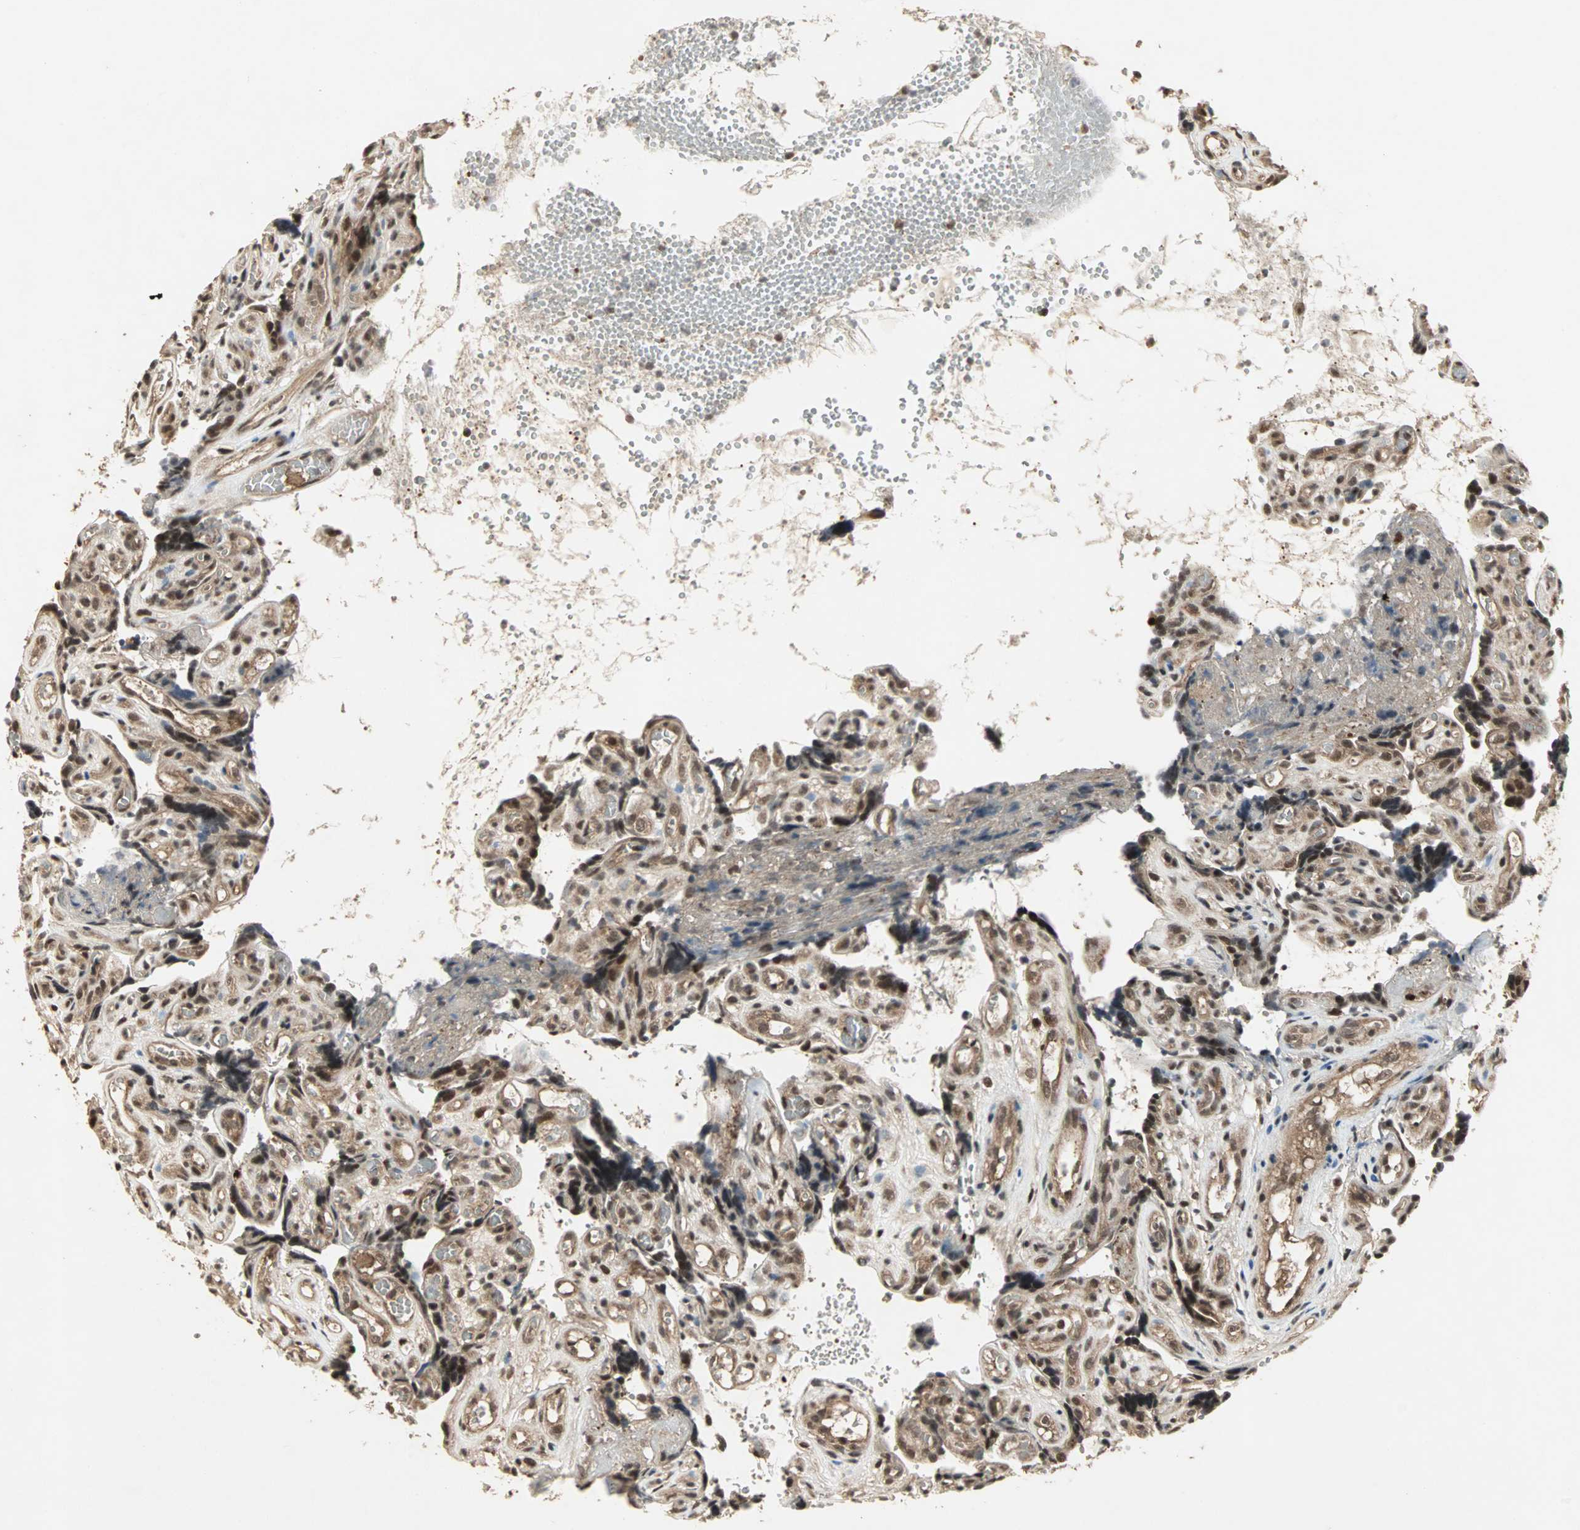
{"staining": {"intensity": "strong", "quantity": ">75%", "location": "cytoplasmic/membranous,nuclear"}, "tissue": "placenta", "cell_type": "Decidual cells", "image_type": "normal", "snomed": [{"axis": "morphology", "description": "Normal tissue, NOS"}, {"axis": "topography", "description": "Placenta"}], "caption": "The immunohistochemical stain shows strong cytoplasmic/membranous,nuclear expression in decidual cells of unremarkable placenta.", "gene": "CSNK2B", "patient": {"sex": "female", "age": 30}}